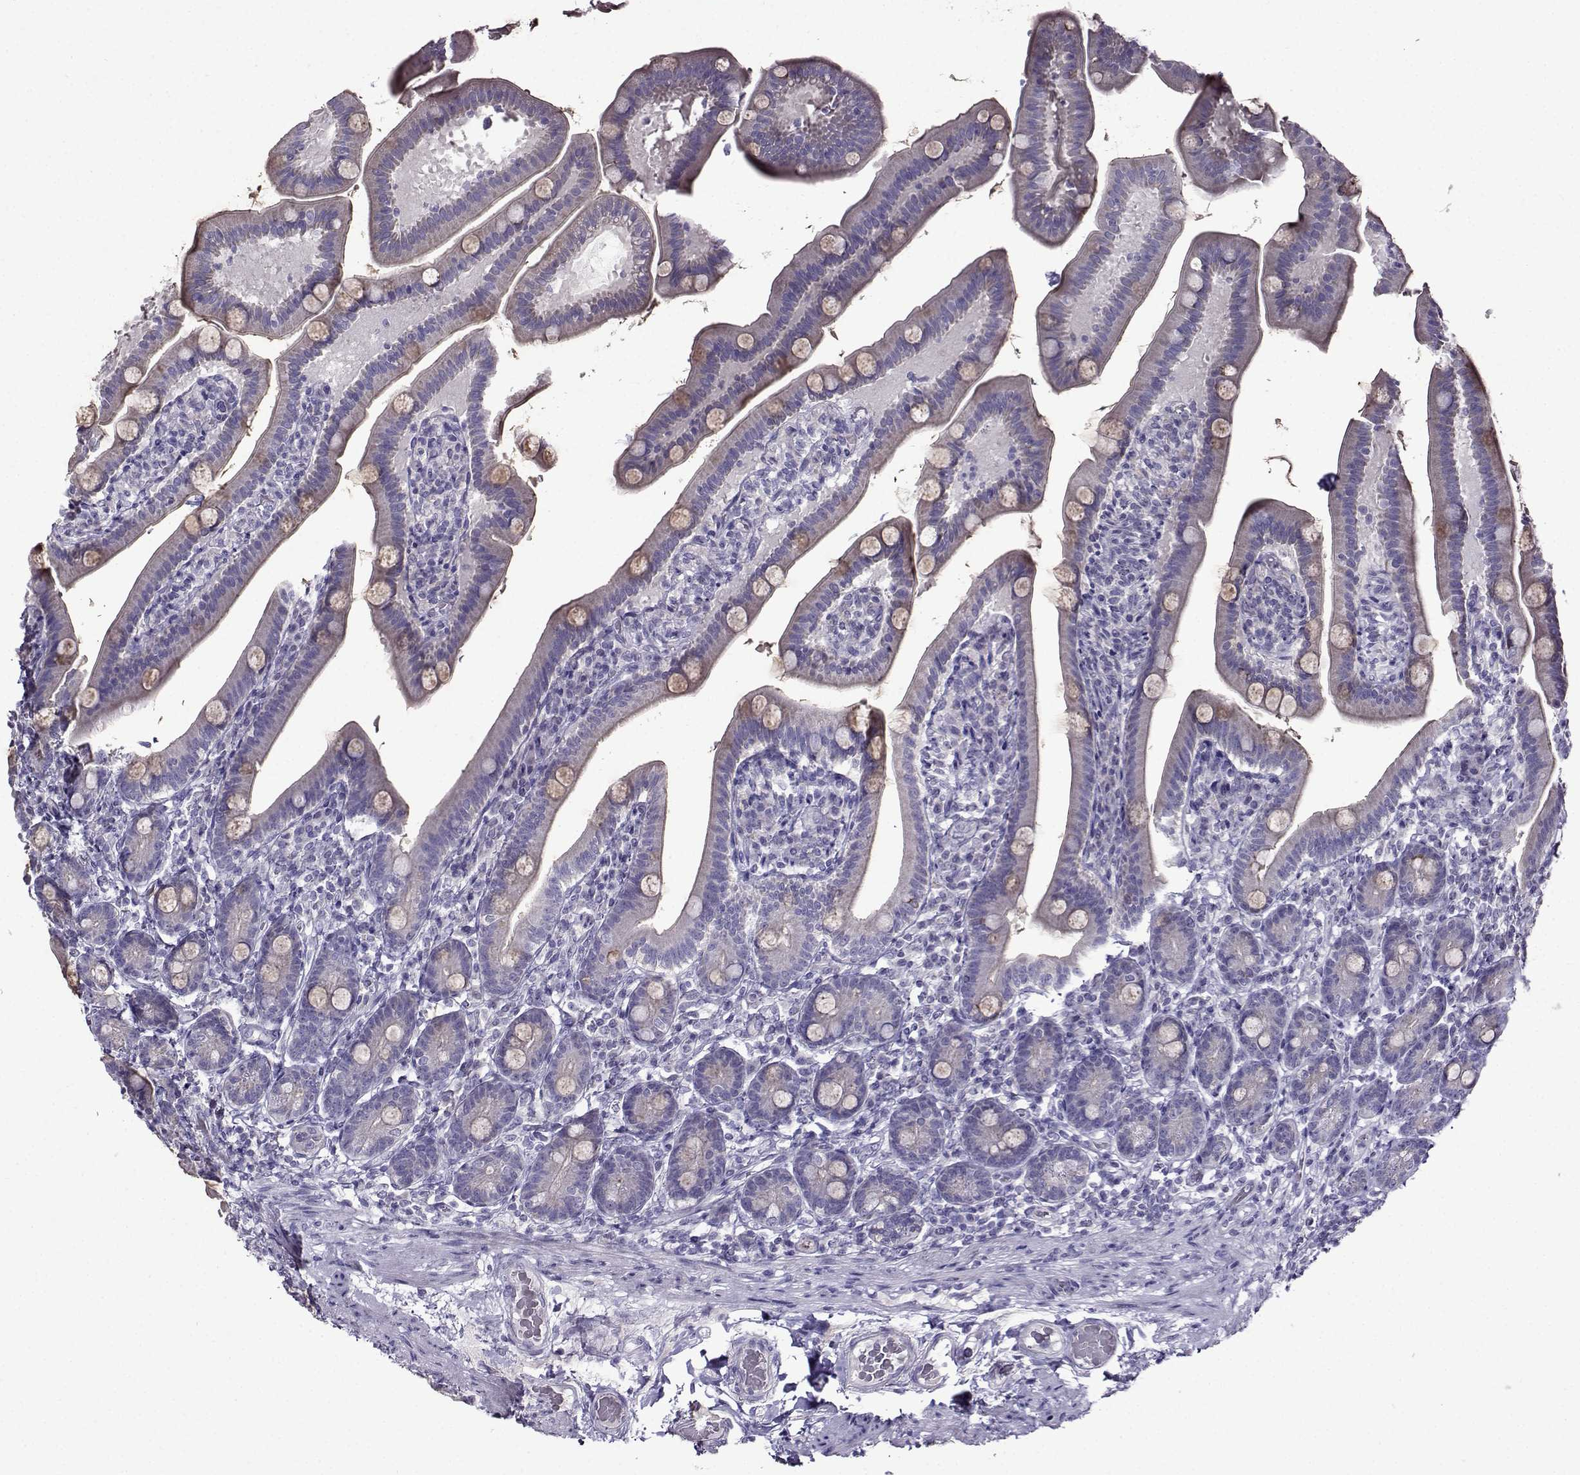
{"staining": {"intensity": "moderate", "quantity": "<25%", "location": "cytoplasmic/membranous"}, "tissue": "small intestine", "cell_type": "Glandular cells", "image_type": "normal", "snomed": [{"axis": "morphology", "description": "Normal tissue, NOS"}, {"axis": "topography", "description": "Small intestine"}], "caption": "Small intestine stained with a protein marker displays moderate staining in glandular cells.", "gene": "TMEM266", "patient": {"sex": "male", "age": 66}}